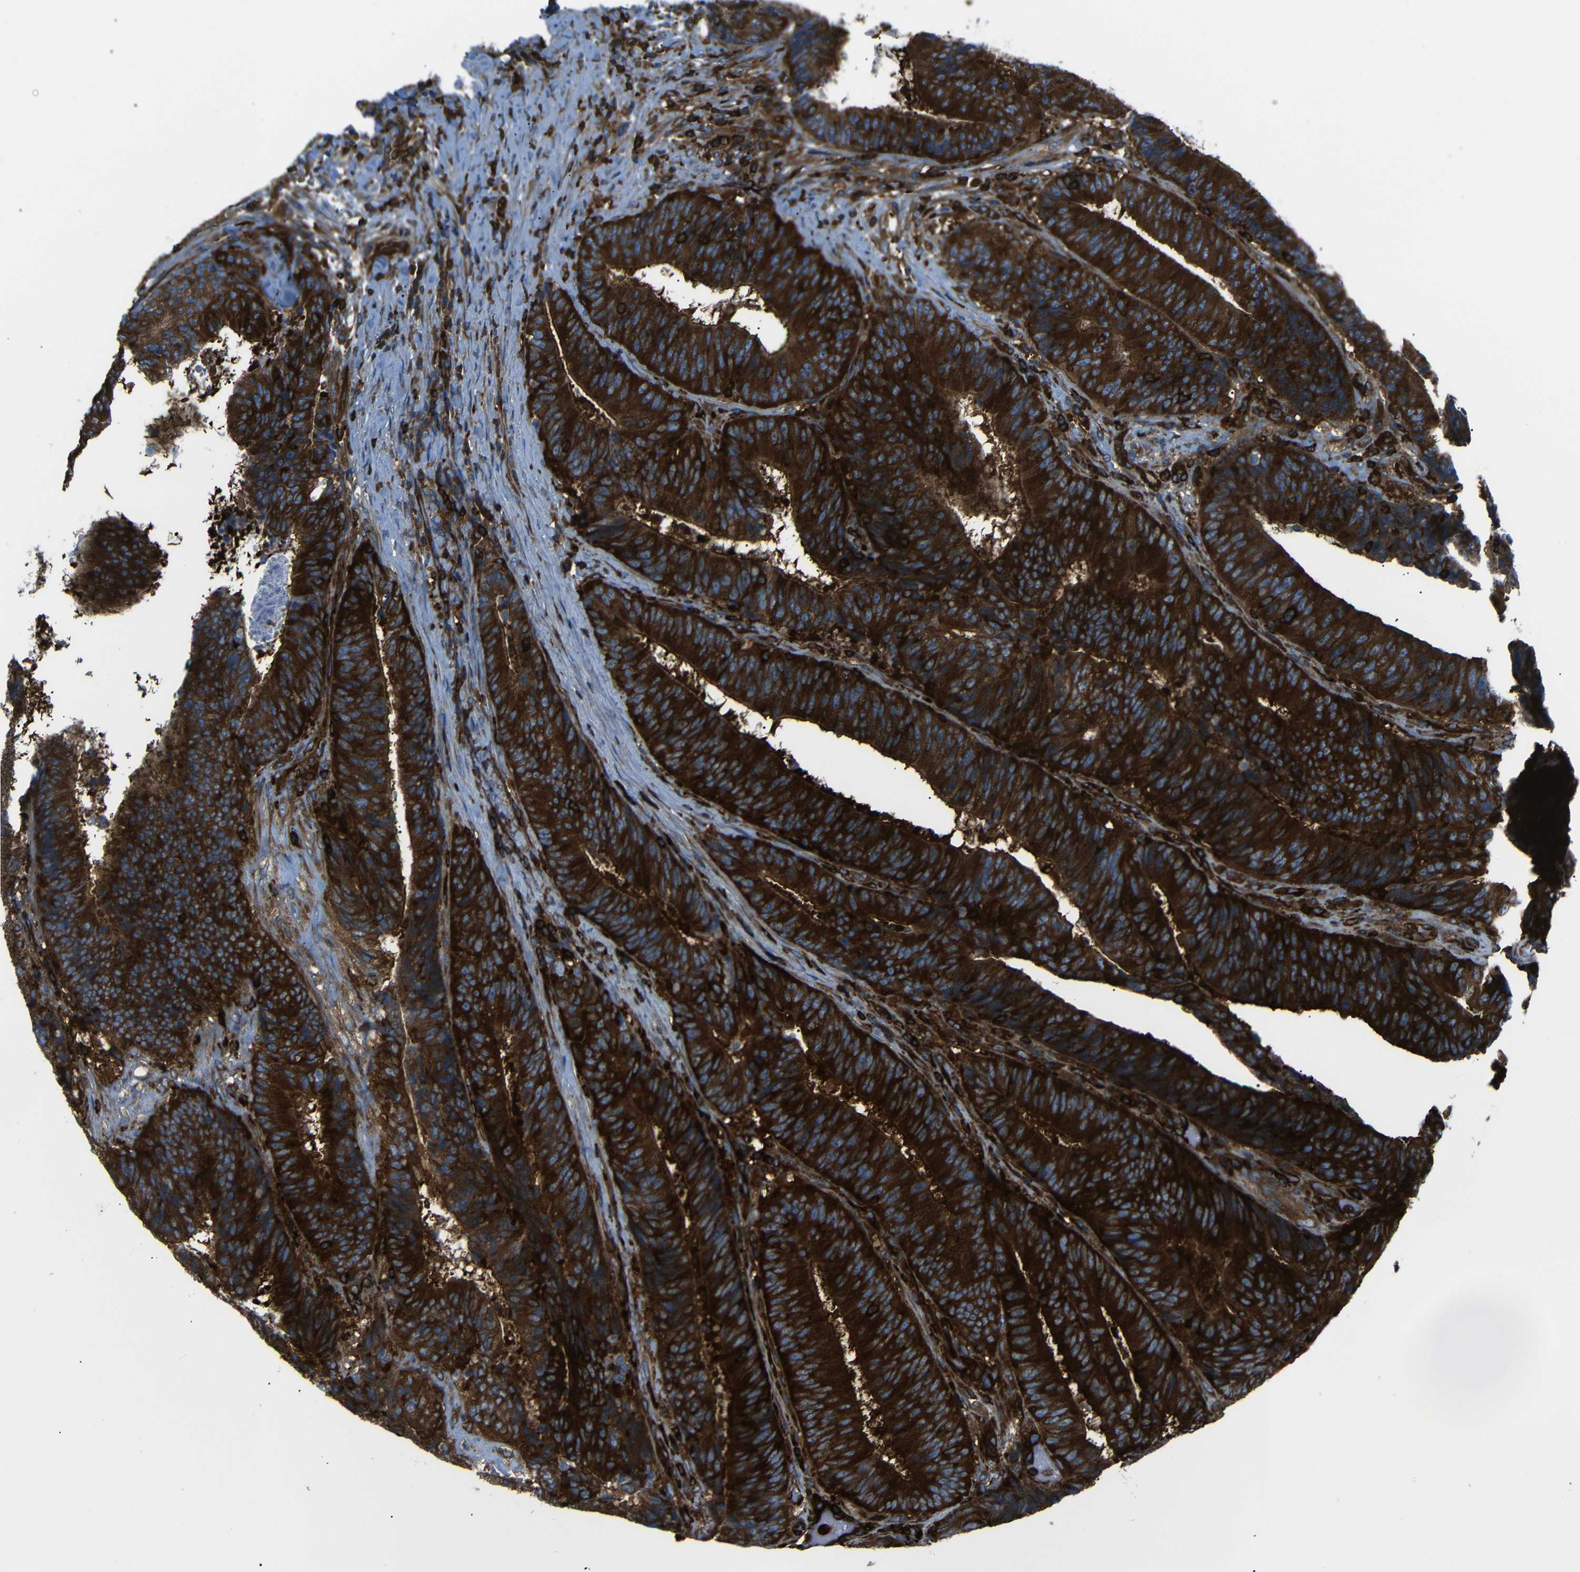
{"staining": {"intensity": "strong", "quantity": ">75%", "location": "cytoplasmic/membranous"}, "tissue": "colorectal cancer", "cell_type": "Tumor cells", "image_type": "cancer", "snomed": [{"axis": "morphology", "description": "Adenocarcinoma, NOS"}, {"axis": "topography", "description": "Rectum"}], "caption": "Colorectal cancer stained with a protein marker shows strong staining in tumor cells.", "gene": "ARHGEF1", "patient": {"sex": "male", "age": 72}}